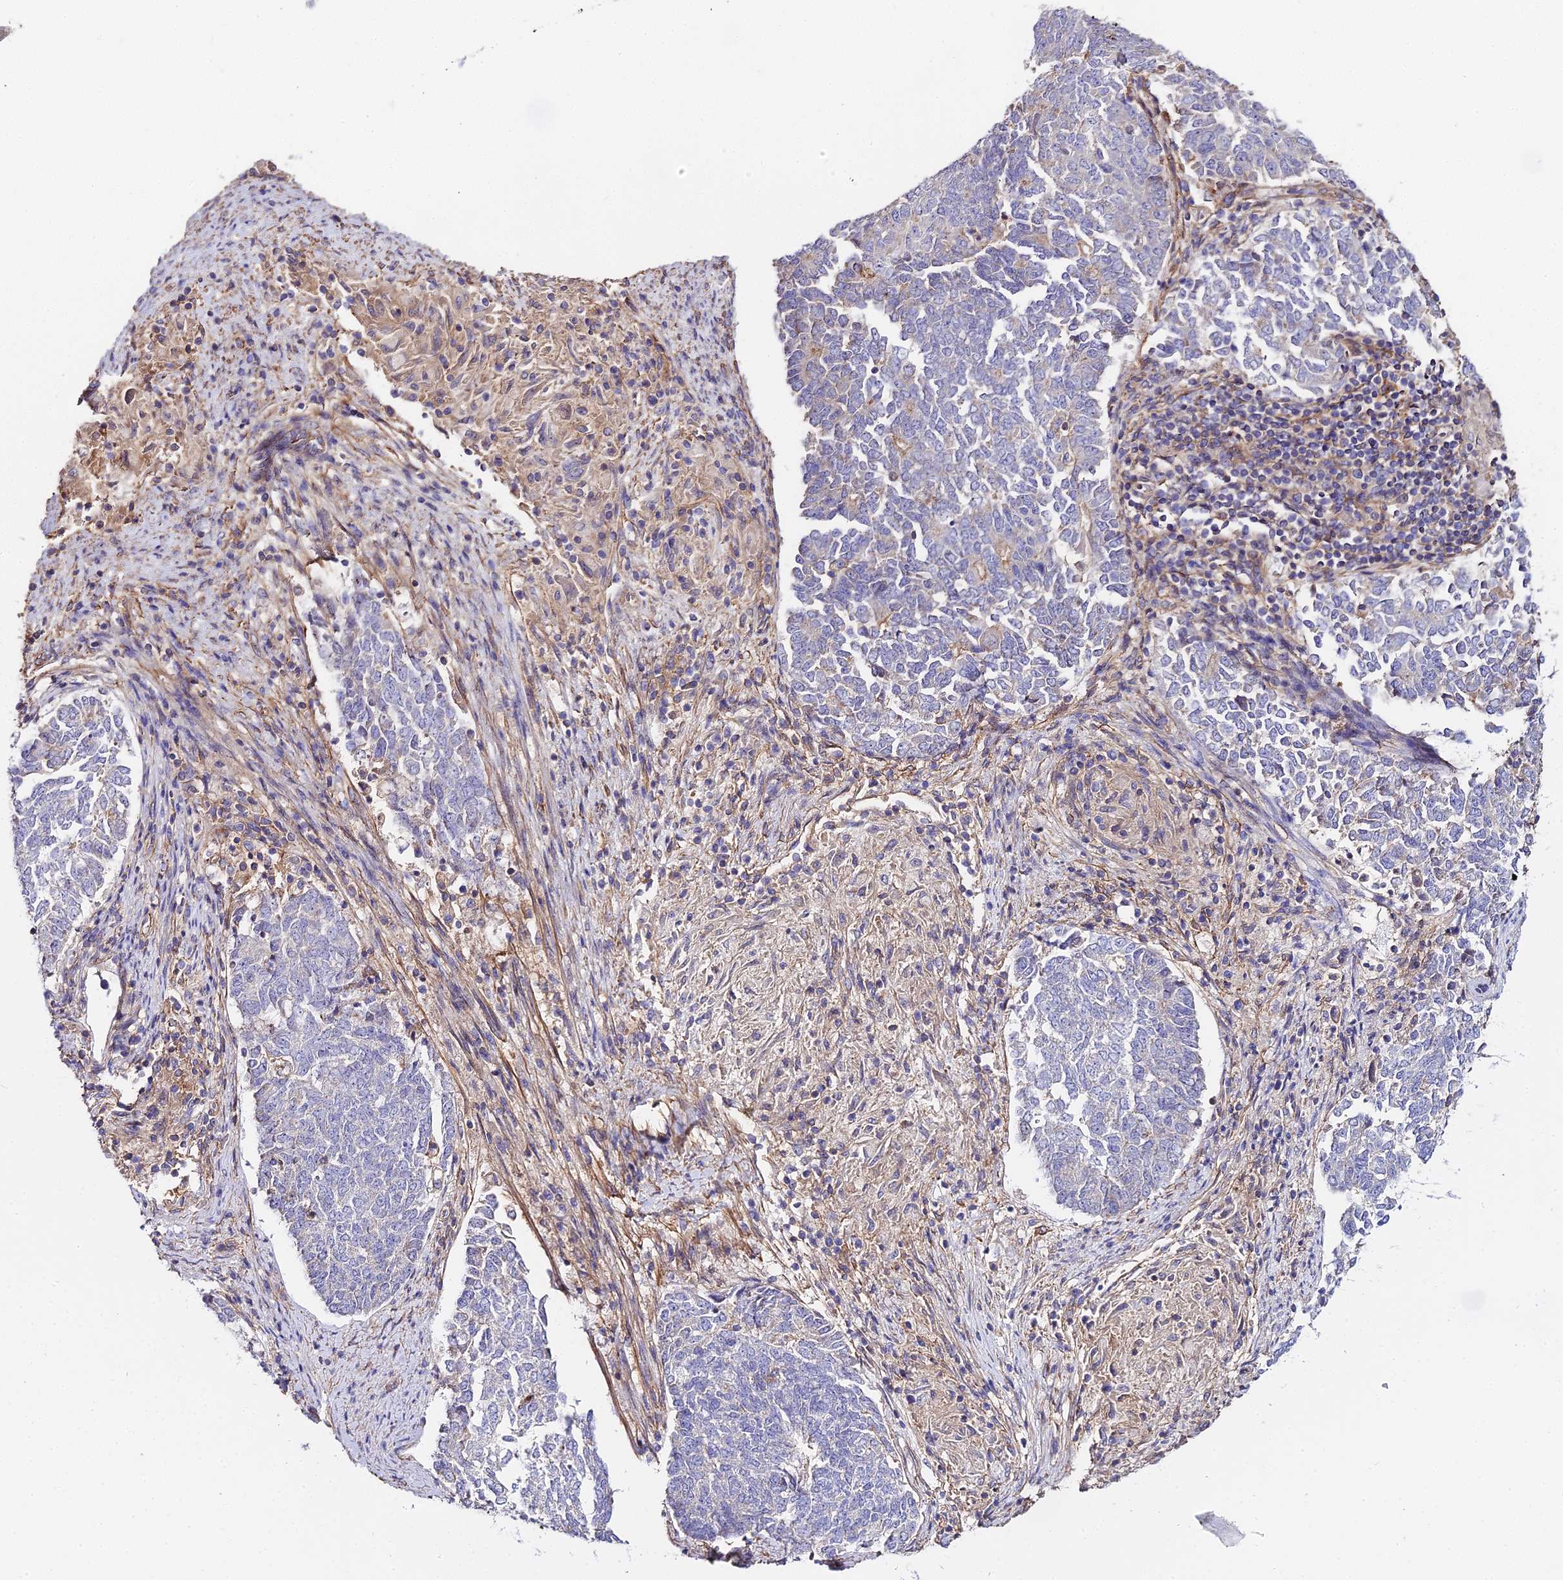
{"staining": {"intensity": "negative", "quantity": "none", "location": "none"}, "tissue": "endometrial cancer", "cell_type": "Tumor cells", "image_type": "cancer", "snomed": [{"axis": "morphology", "description": "Adenocarcinoma, NOS"}, {"axis": "topography", "description": "Endometrium"}], "caption": "Adenocarcinoma (endometrial) stained for a protein using IHC exhibits no expression tumor cells.", "gene": "GLYAT", "patient": {"sex": "female", "age": 80}}